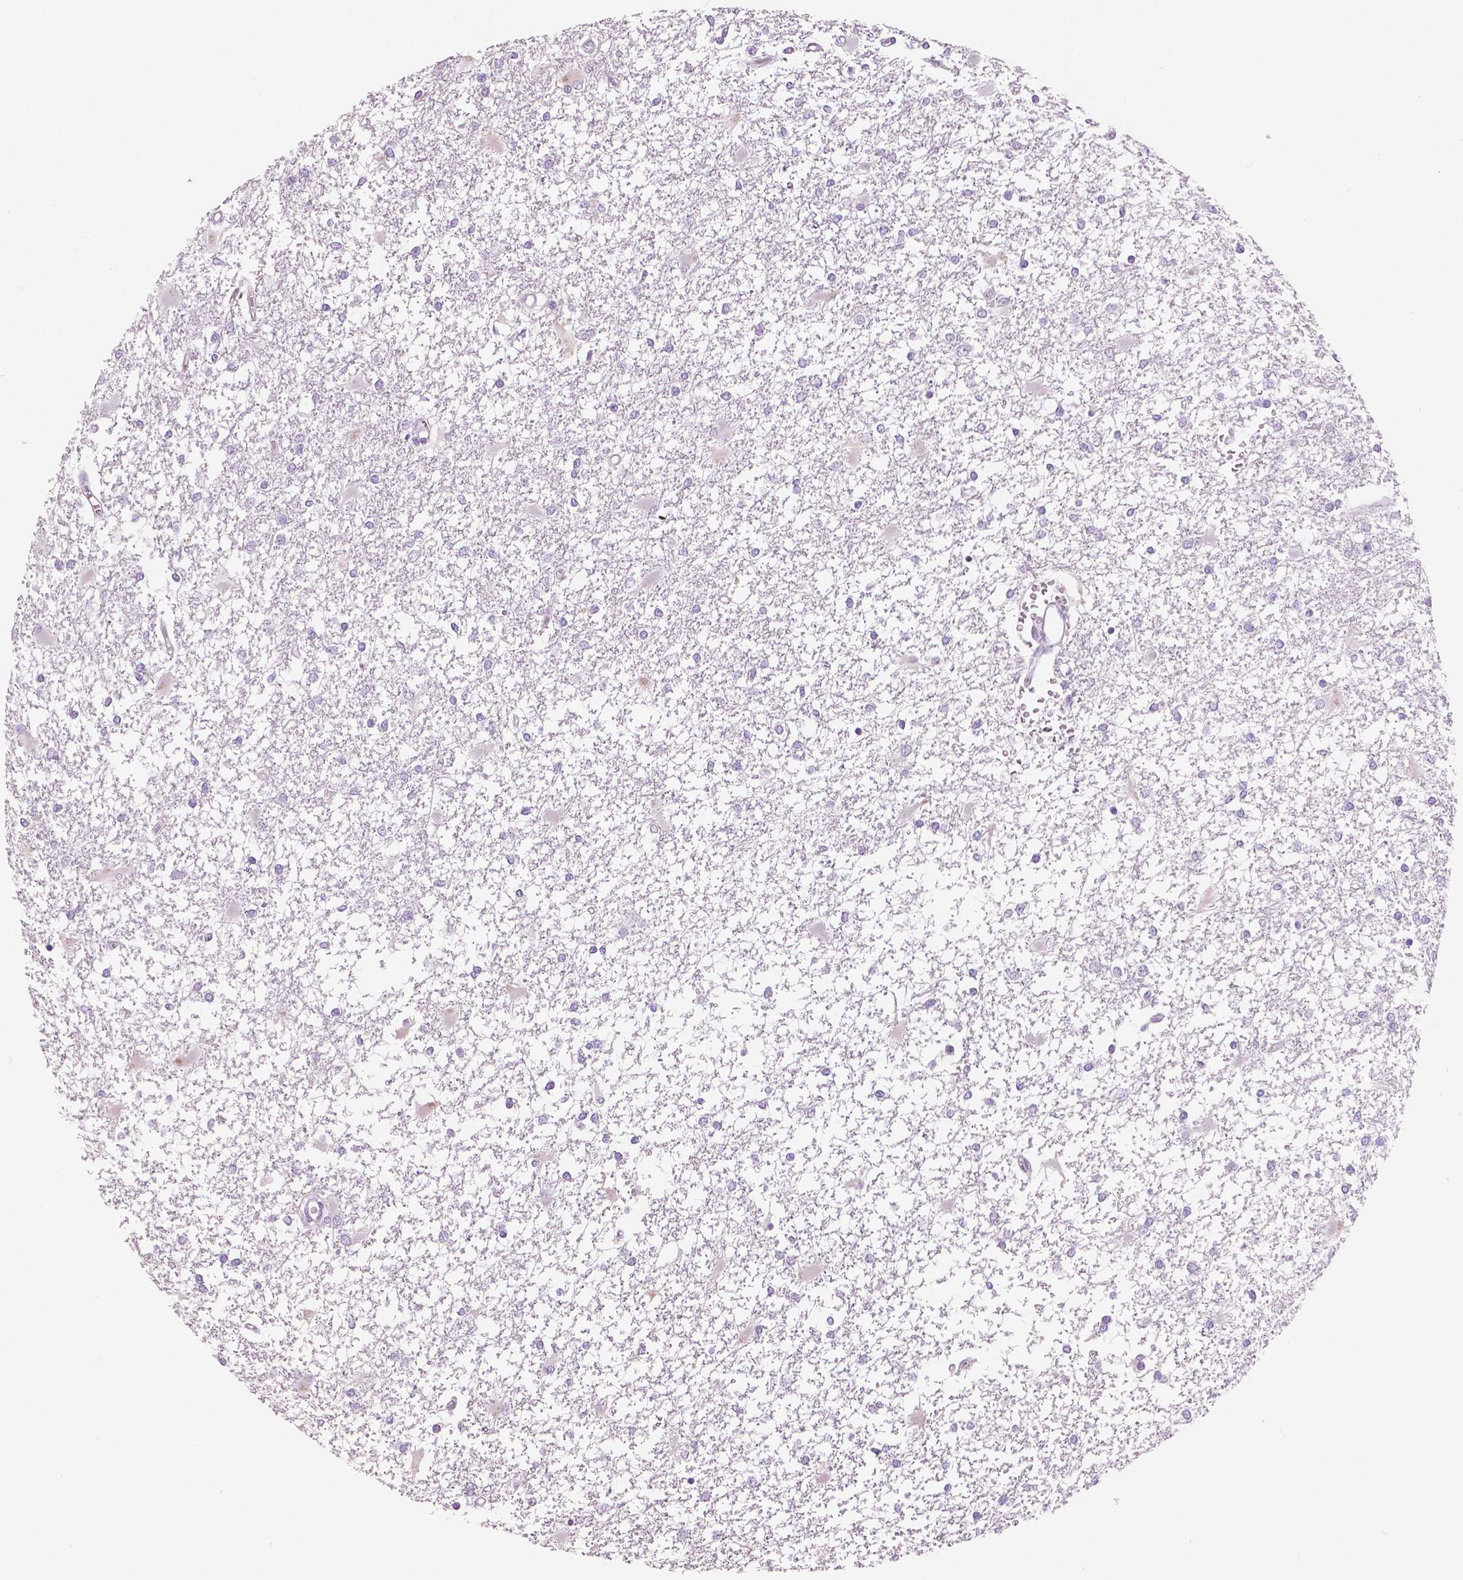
{"staining": {"intensity": "negative", "quantity": "none", "location": "none"}, "tissue": "glioma", "cell_type": "Tumor cells", "image_type": "cancer", "snomed": [{"axis": "morphology", "description": "Glioma, malignant, High grade"}, {"axis": "topography", "description": "Cerebral cortex"}], "caption": "Tumor cells are negative for brown protein staining in glioma.", "gene": "CXCR2", "patient": {"sex": "male", "age": 79}}